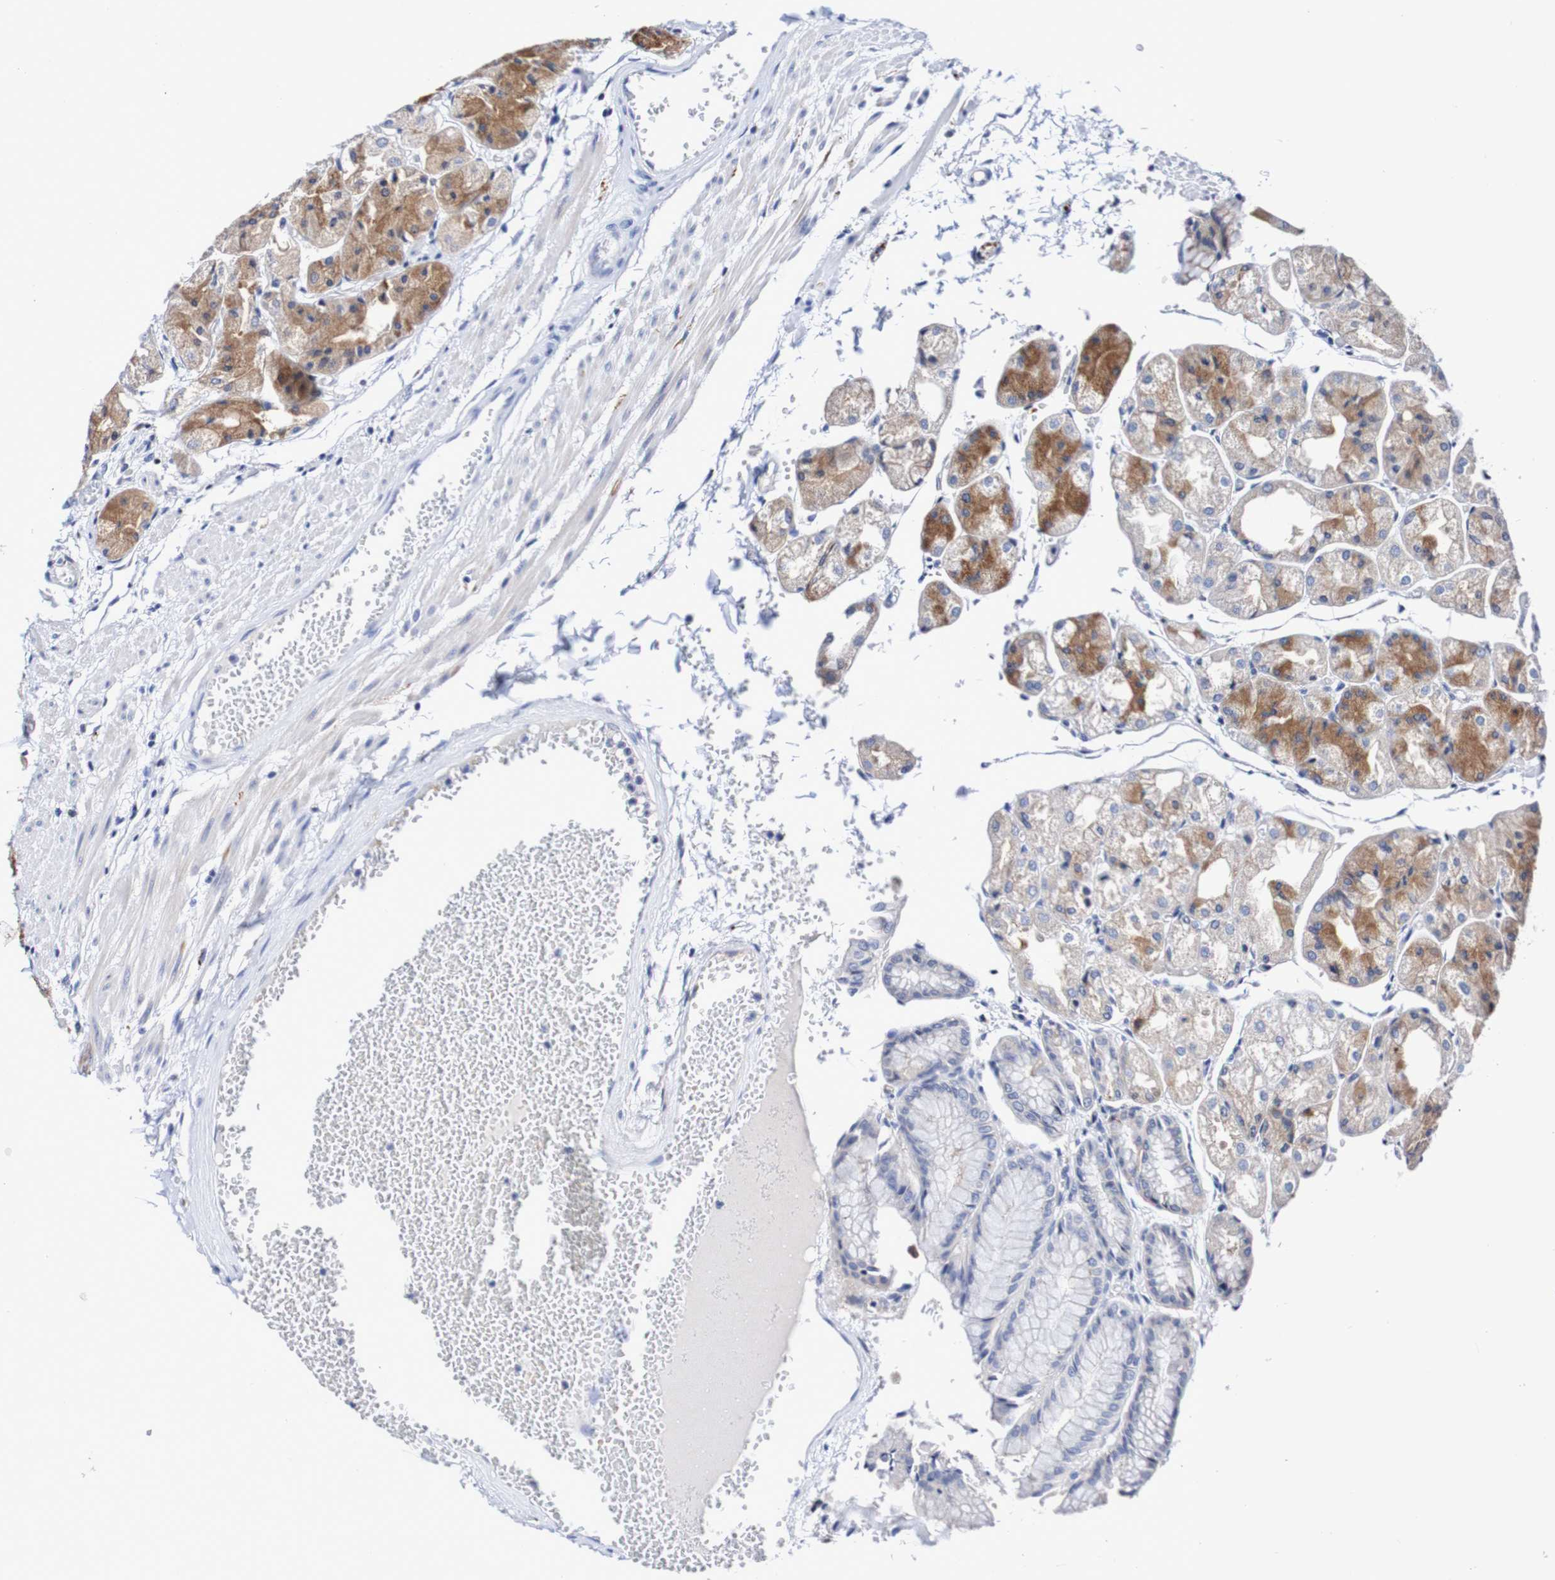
{"staining": {"intensity": "moderate", "quantity": "25%-75%", "location": "cytoplasmic/membranous"}, "tissue": "stomach", "cell_type": "Glandular cells", "image_type": "normal", "snomed": [{"axis": "morphology", "description": "Normal tissue, NOS"}, {"axis": "topography", "description": "Stomach, upper"}], "caption": "The micrograph exhibits staining of normal stomach, revealing moderate cytoplasmic/membranous protein staining (brown color) within glandular cells. (Stains: DAB (3,3'-diaminobenzidine) in brown, nuclei in blue, Microscopy: brightfield microscopy at high magnification).", "gene": "SEZ6", "patient": {"sex": "male", "age": 72}}